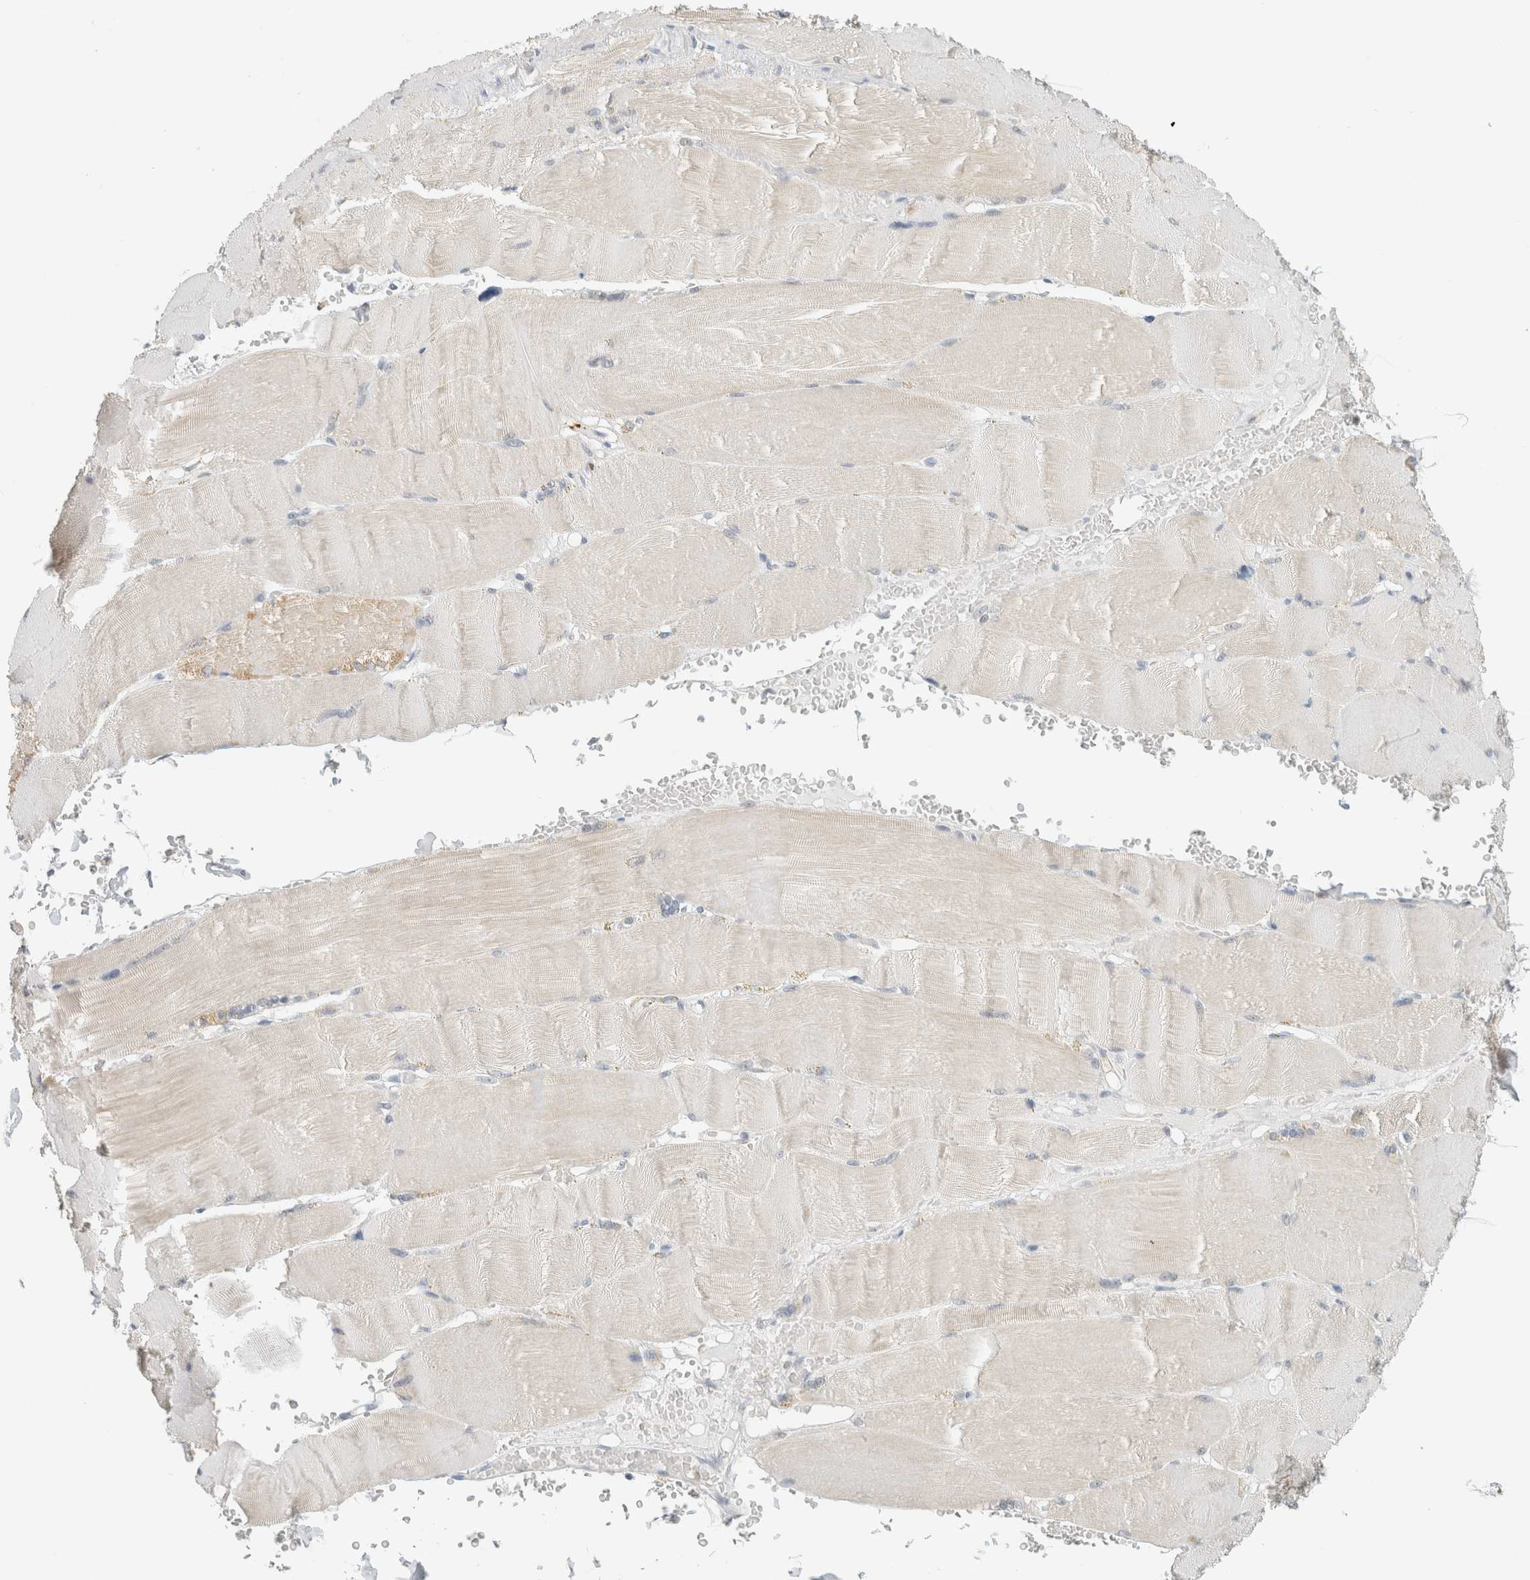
{"staining": {"intensity": "negative", "quantity": "none", "location": "none"}, "tissue": "skeletal muscle", "cell_type": "Myocytes", "image_type": "normal", "snomed": [{"axis": "morphology", "description": "Normal tissue, NOS"}, {"axis": "topography", "description": "Skin"}, {"axis": "topography", "description": "Skeletal muscle"}], "caption": "High power microscopy image of an immunohistochemistry histopathology image of benign skeletal muscle, revealing no significant positivity in myocytes.", "gene": "CAPG", "patient": {"sex": "male", "age": 83}}